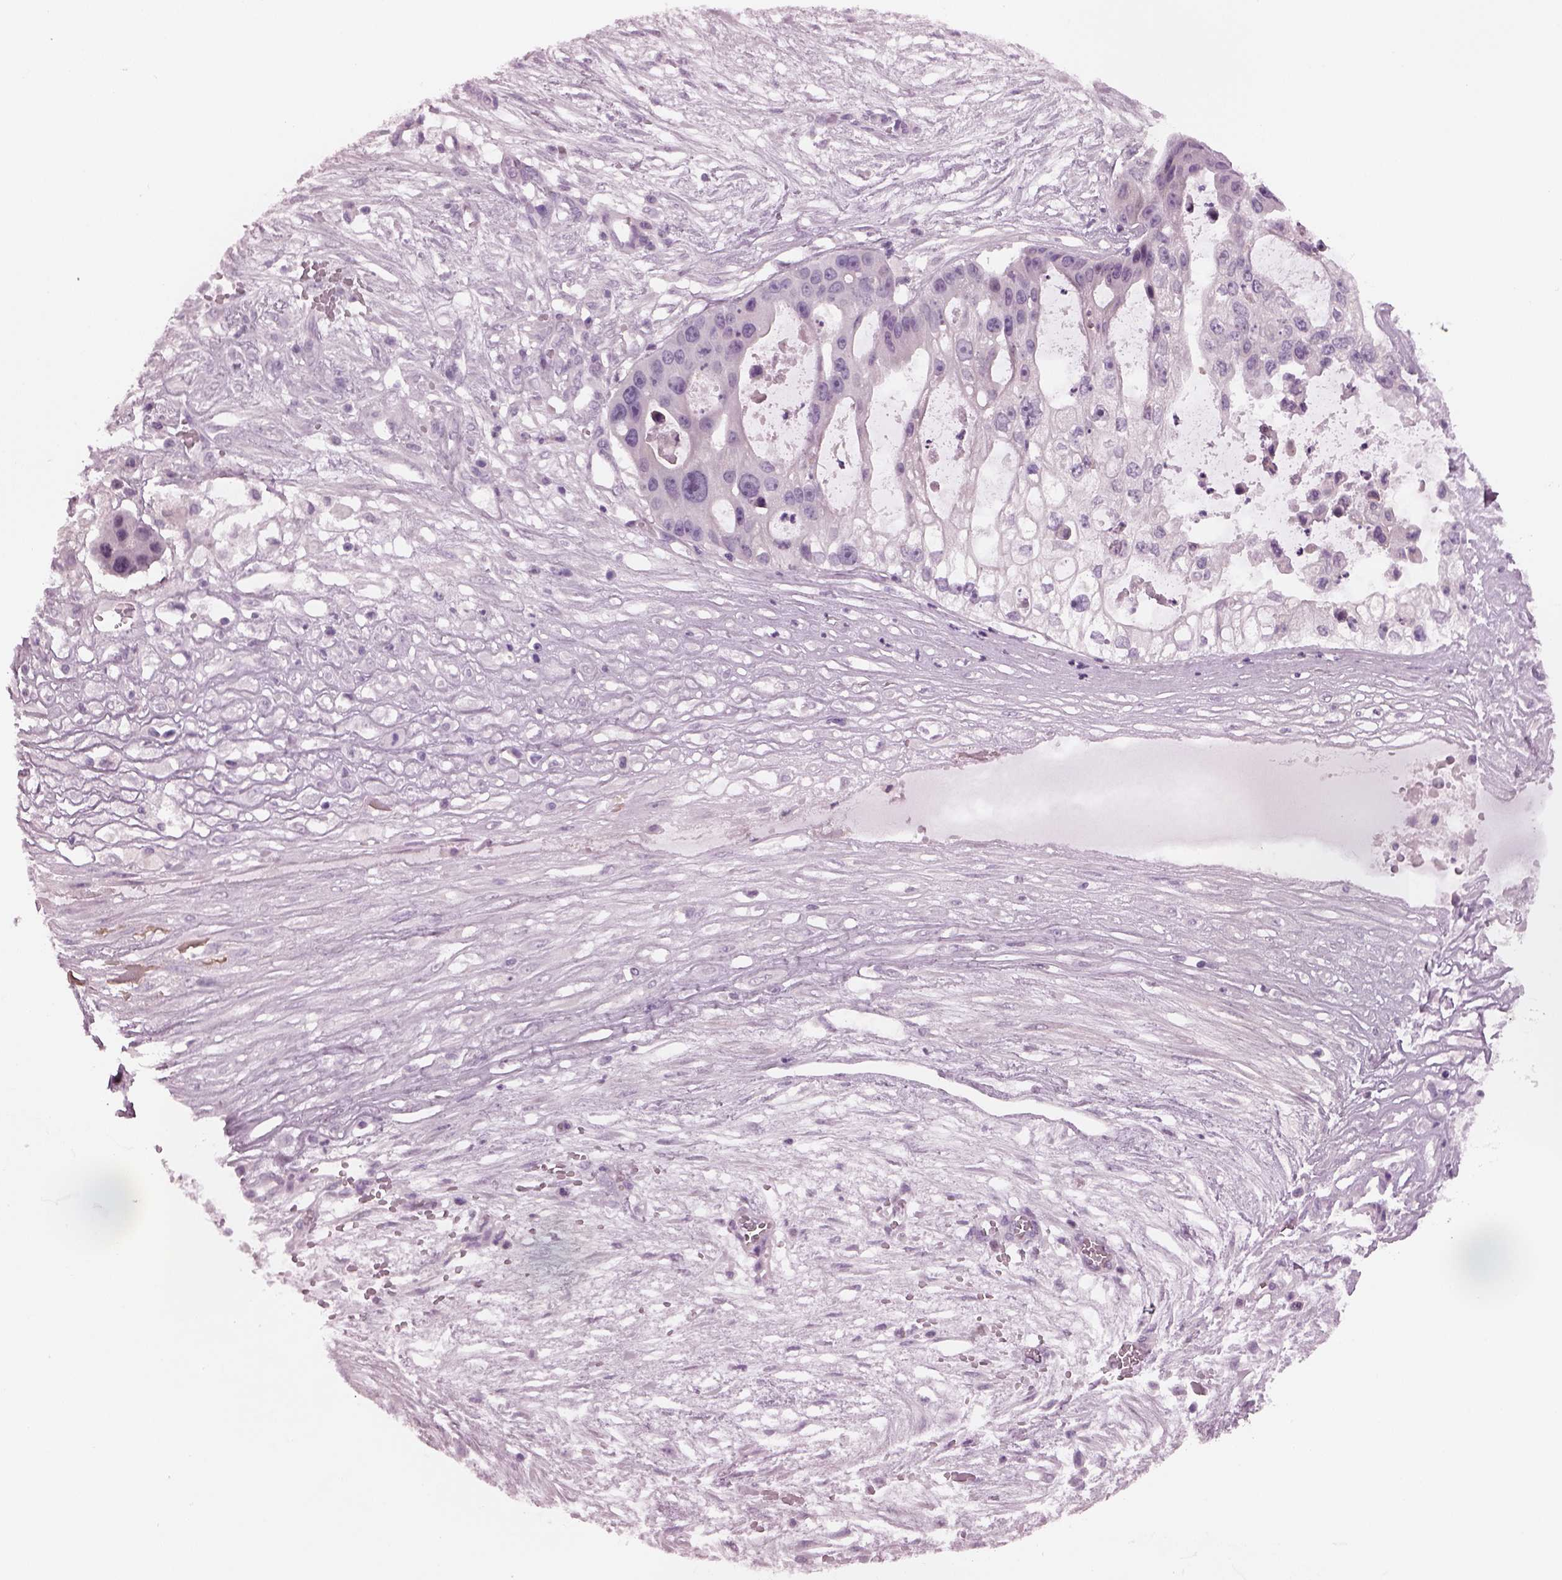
{"staining": {"intensity": "negative", "quantity": "none", "location": "none"}, "tissue": "ovarian cancer", "cell_type": "Tumor cells", "image_type": "cancer", "snomed": [{"axis": "morphology", "description": "Cystadenocarcinoma, serous, NOS"}, {"axis": "topography", "description": "Ovary"}], "caption": "DAB immunohistochemical staining of human serous cystadenocarcinoma (ovarian) exhibits no significant expression in tumor cells.", "gene": "CYLC1", "patient": {"sex": "female", "age": 56}}